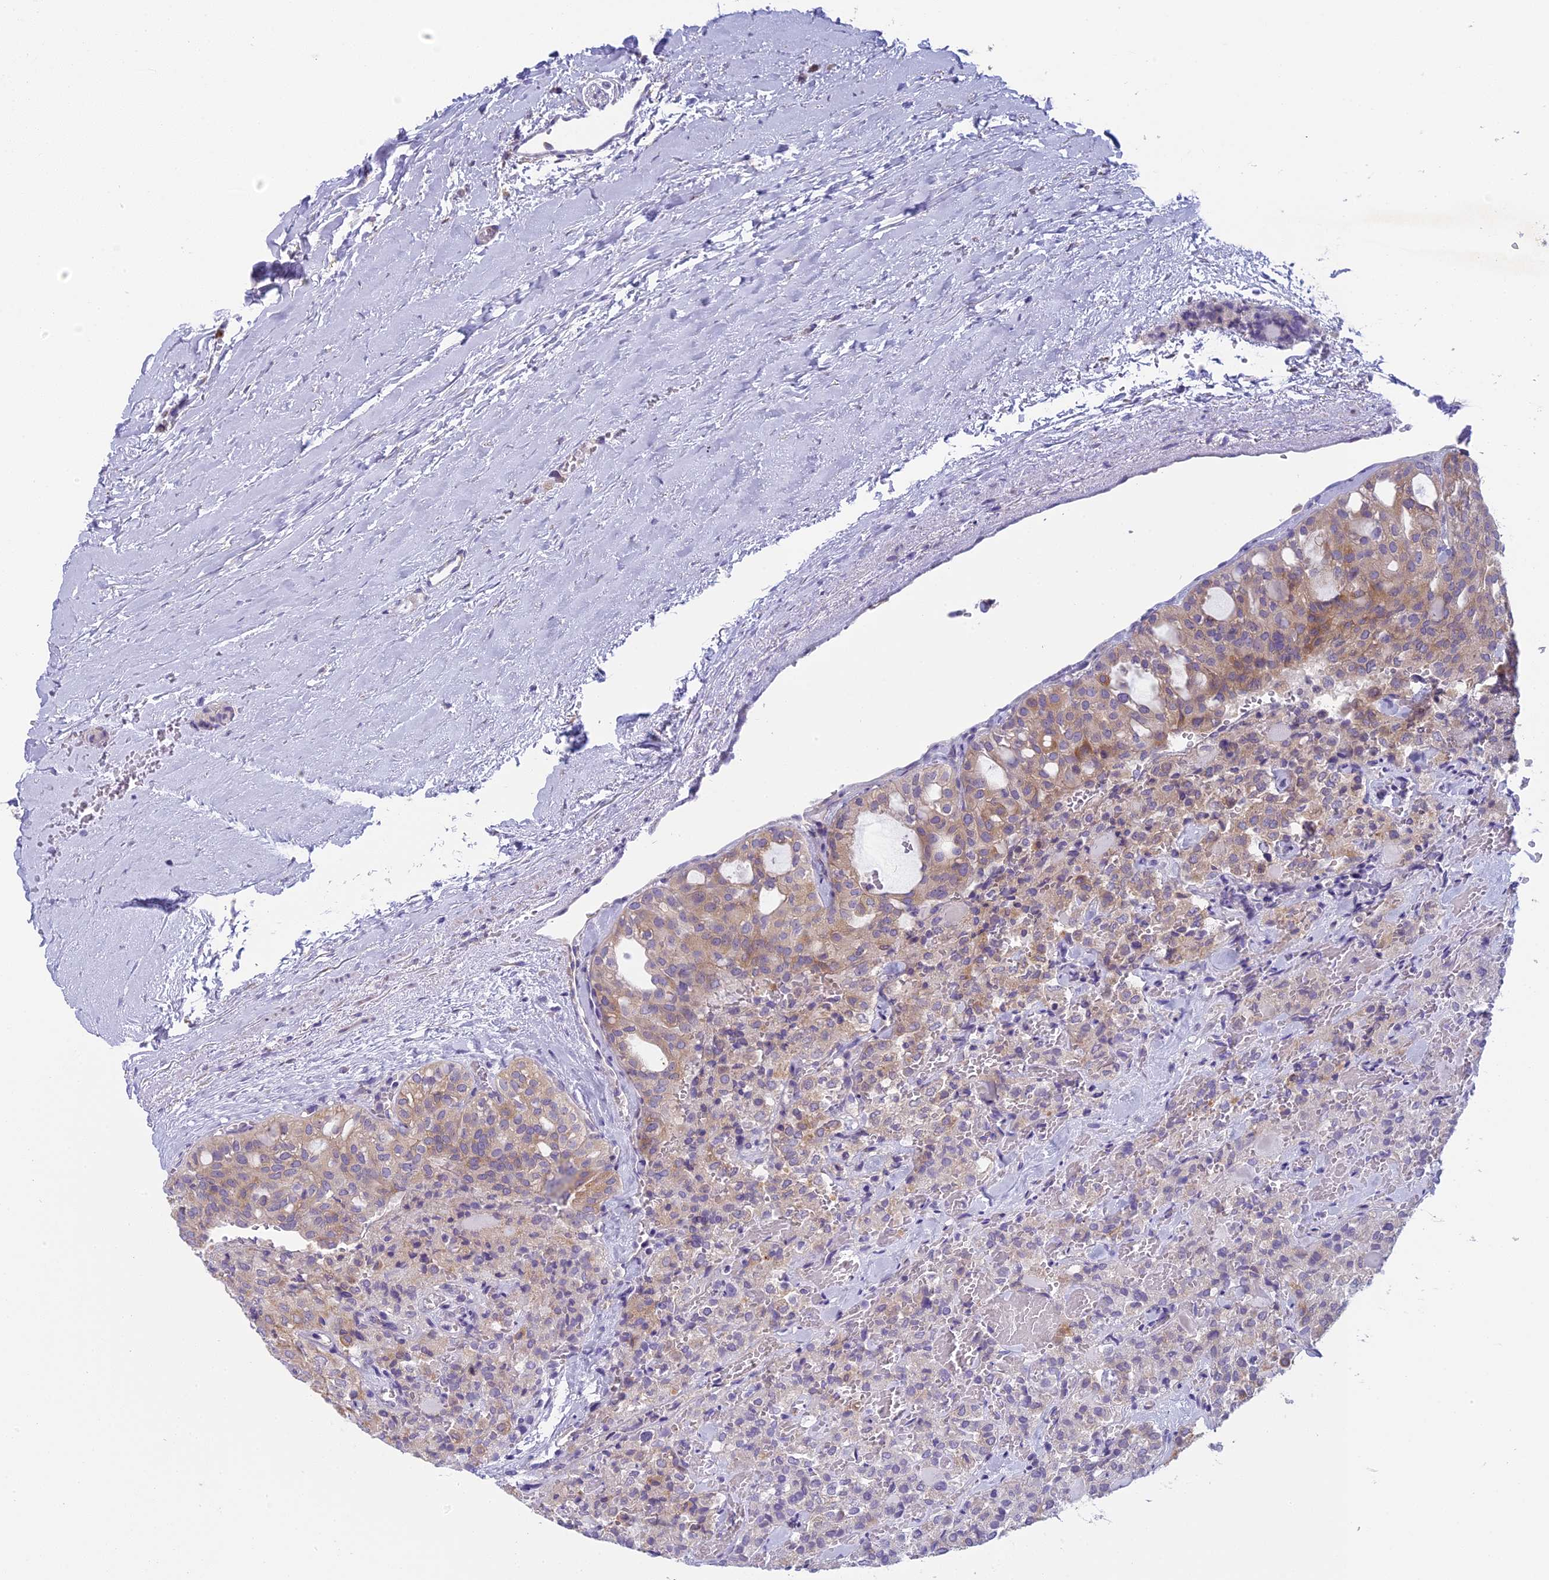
{"staining": {"intensity": "moderate", "quantity": "25%-75%", "location": "cytoplasmic/membranous"}, "tissue": "thyroid cancer", "cell_type": "Tumor cells", "image_type": "cancer", "snomed": [{"axis": "morphology", "description": "Follicular adenoma carcinoma, NOS"}, {"axis": "topography", "description": "Thyroid gland"}], "caption": "Immunohistochemistry (IHC) of human follicular adenoma carcinoma (thyroid) demonstrates medium levels of moderate cytoplasmic/membranous positivity in approximately 25%-75% of tumor cells.", "gene": "ARHGEF37", "patient": {"sex": "male", "age": 75}}